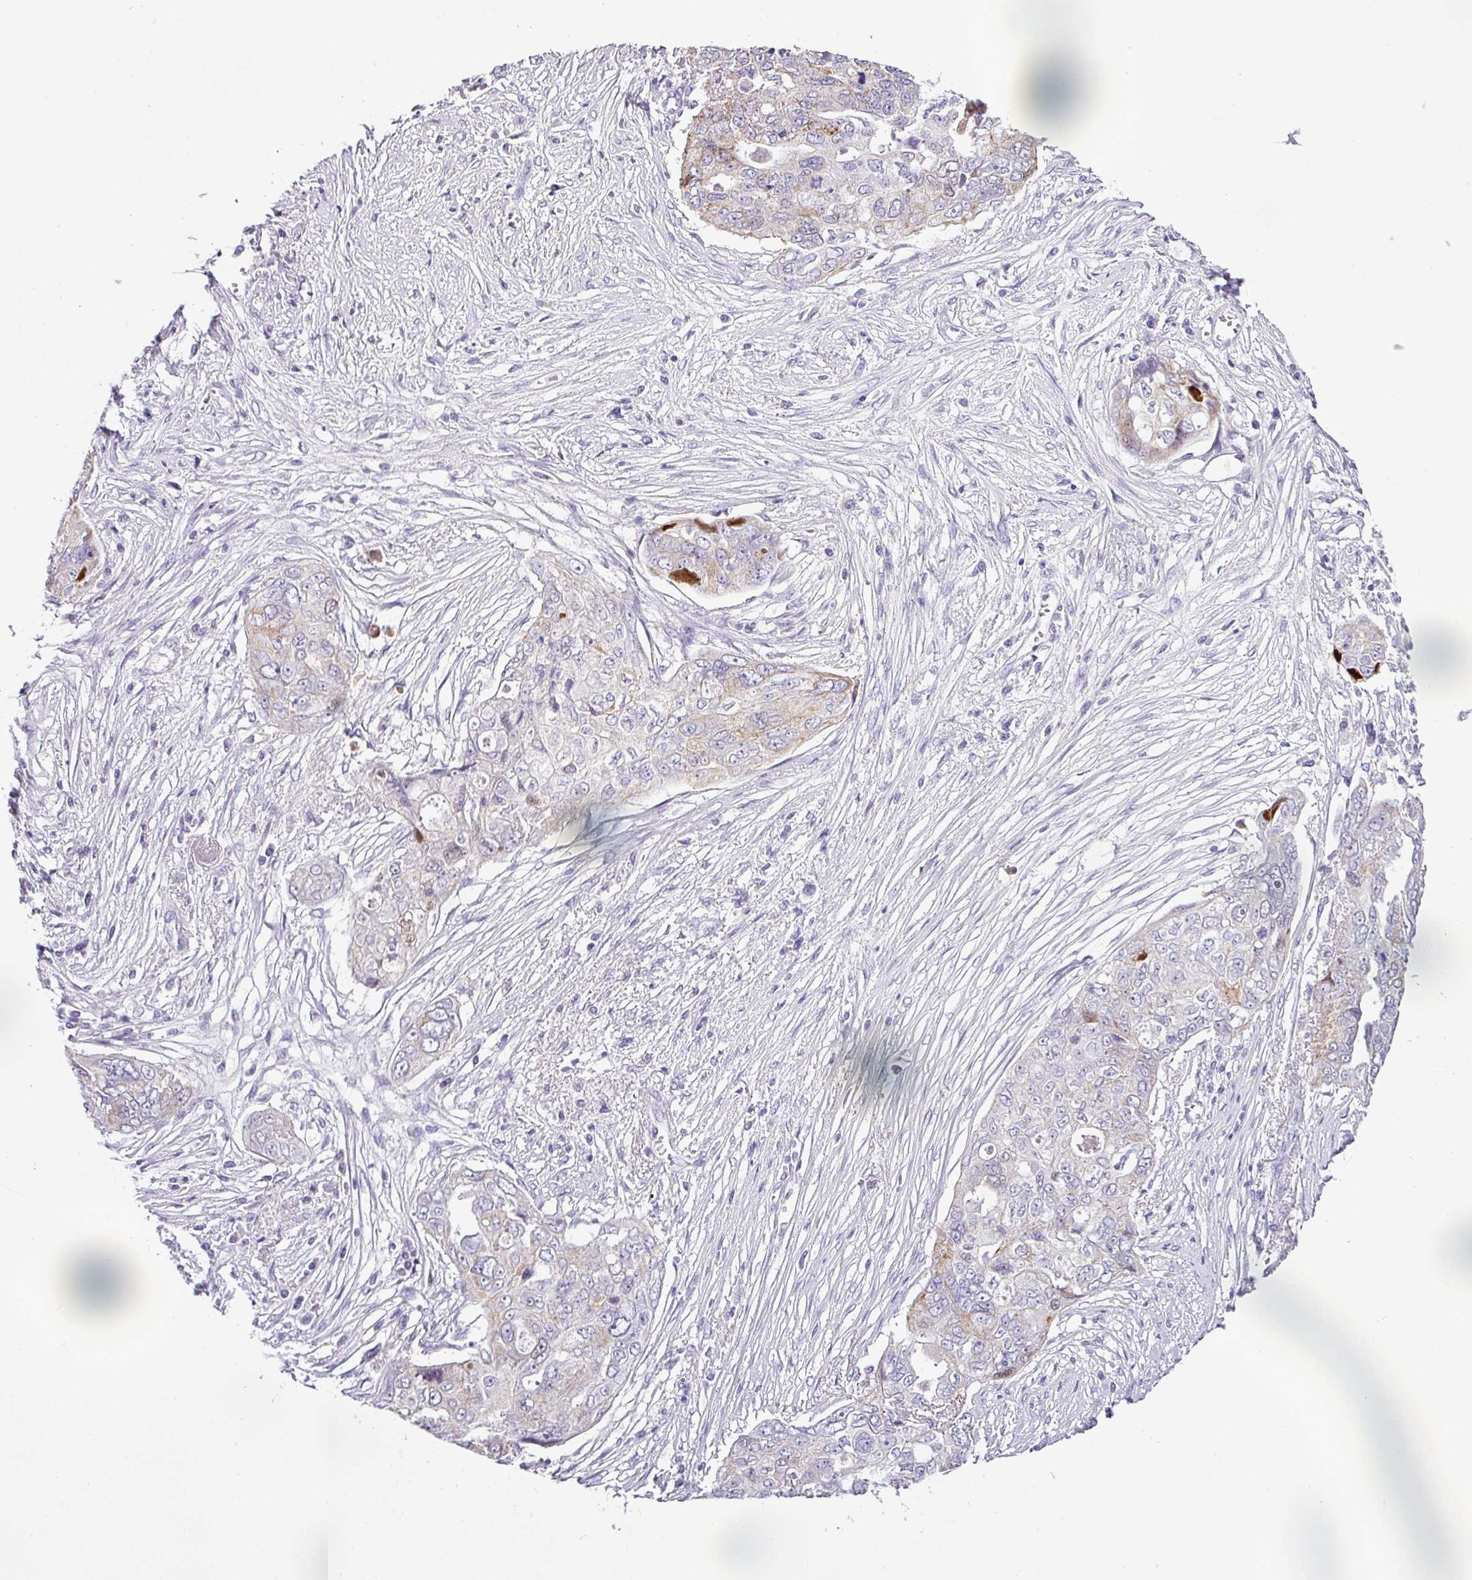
{"staining": {"intensity": "moderate", "quantity": "<25%", "location": "cytoplasmic/membranous"}, "tissue": "ovarian cancer", "cell_type": "Tumor cells", "image_type": "cancer", "snomed": [{"axis": "morphology", "description": "Carcinoma, endometroid"}, {"axis": "topography", "description": "Ovary"}], "caption": "Protein expression analysis of human ovarian endometroid carcinoma reveals moderate cytoplasmic/membranous expression in about <25% of tumor cells.", "gene": "HMCN2", "patient": {"sex": "female", "age": 70}}